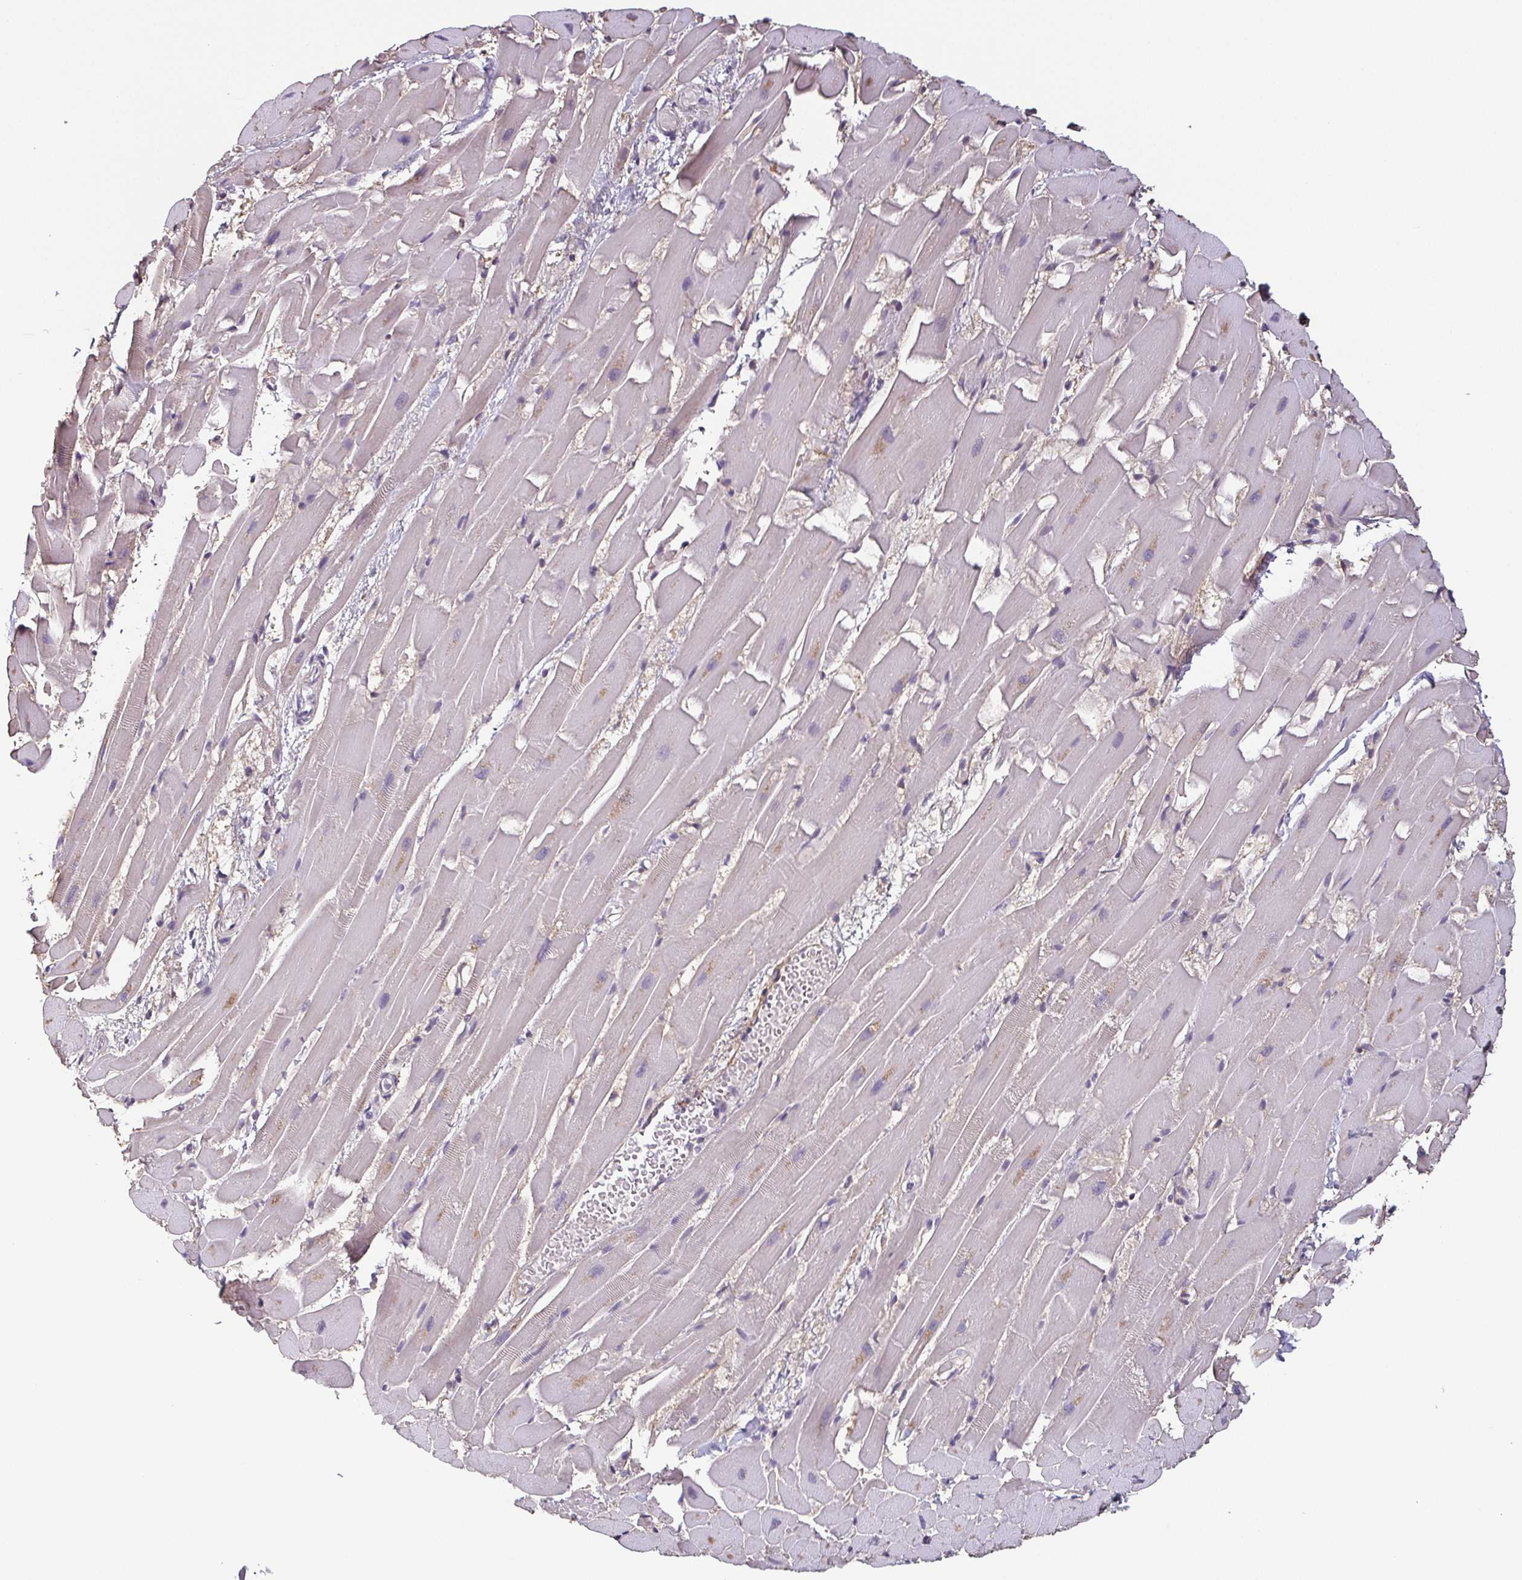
{"staining": {"intensity": "weak", "quantity": "<25%", "location": "cytoplasmic/membranous"}, "tissue": "heart muscle", "cell_type": "Cardiomyocytes", "image_type": "normal", "snomed": [{"axis": "morphology", "description": "Normal tissue, NOS"}, {"axis": "topography", "description": "Heart"}], "caption": "Immunohistochemistry histopathology image of normal heart muscle: heart muscle stained with DAB (3,3'-diaminobenzidine) demonstrates no significant protein staining in cardiomyocytes.", "gene": "ECM1", "patient": {"sex": "male", "age": 37}}